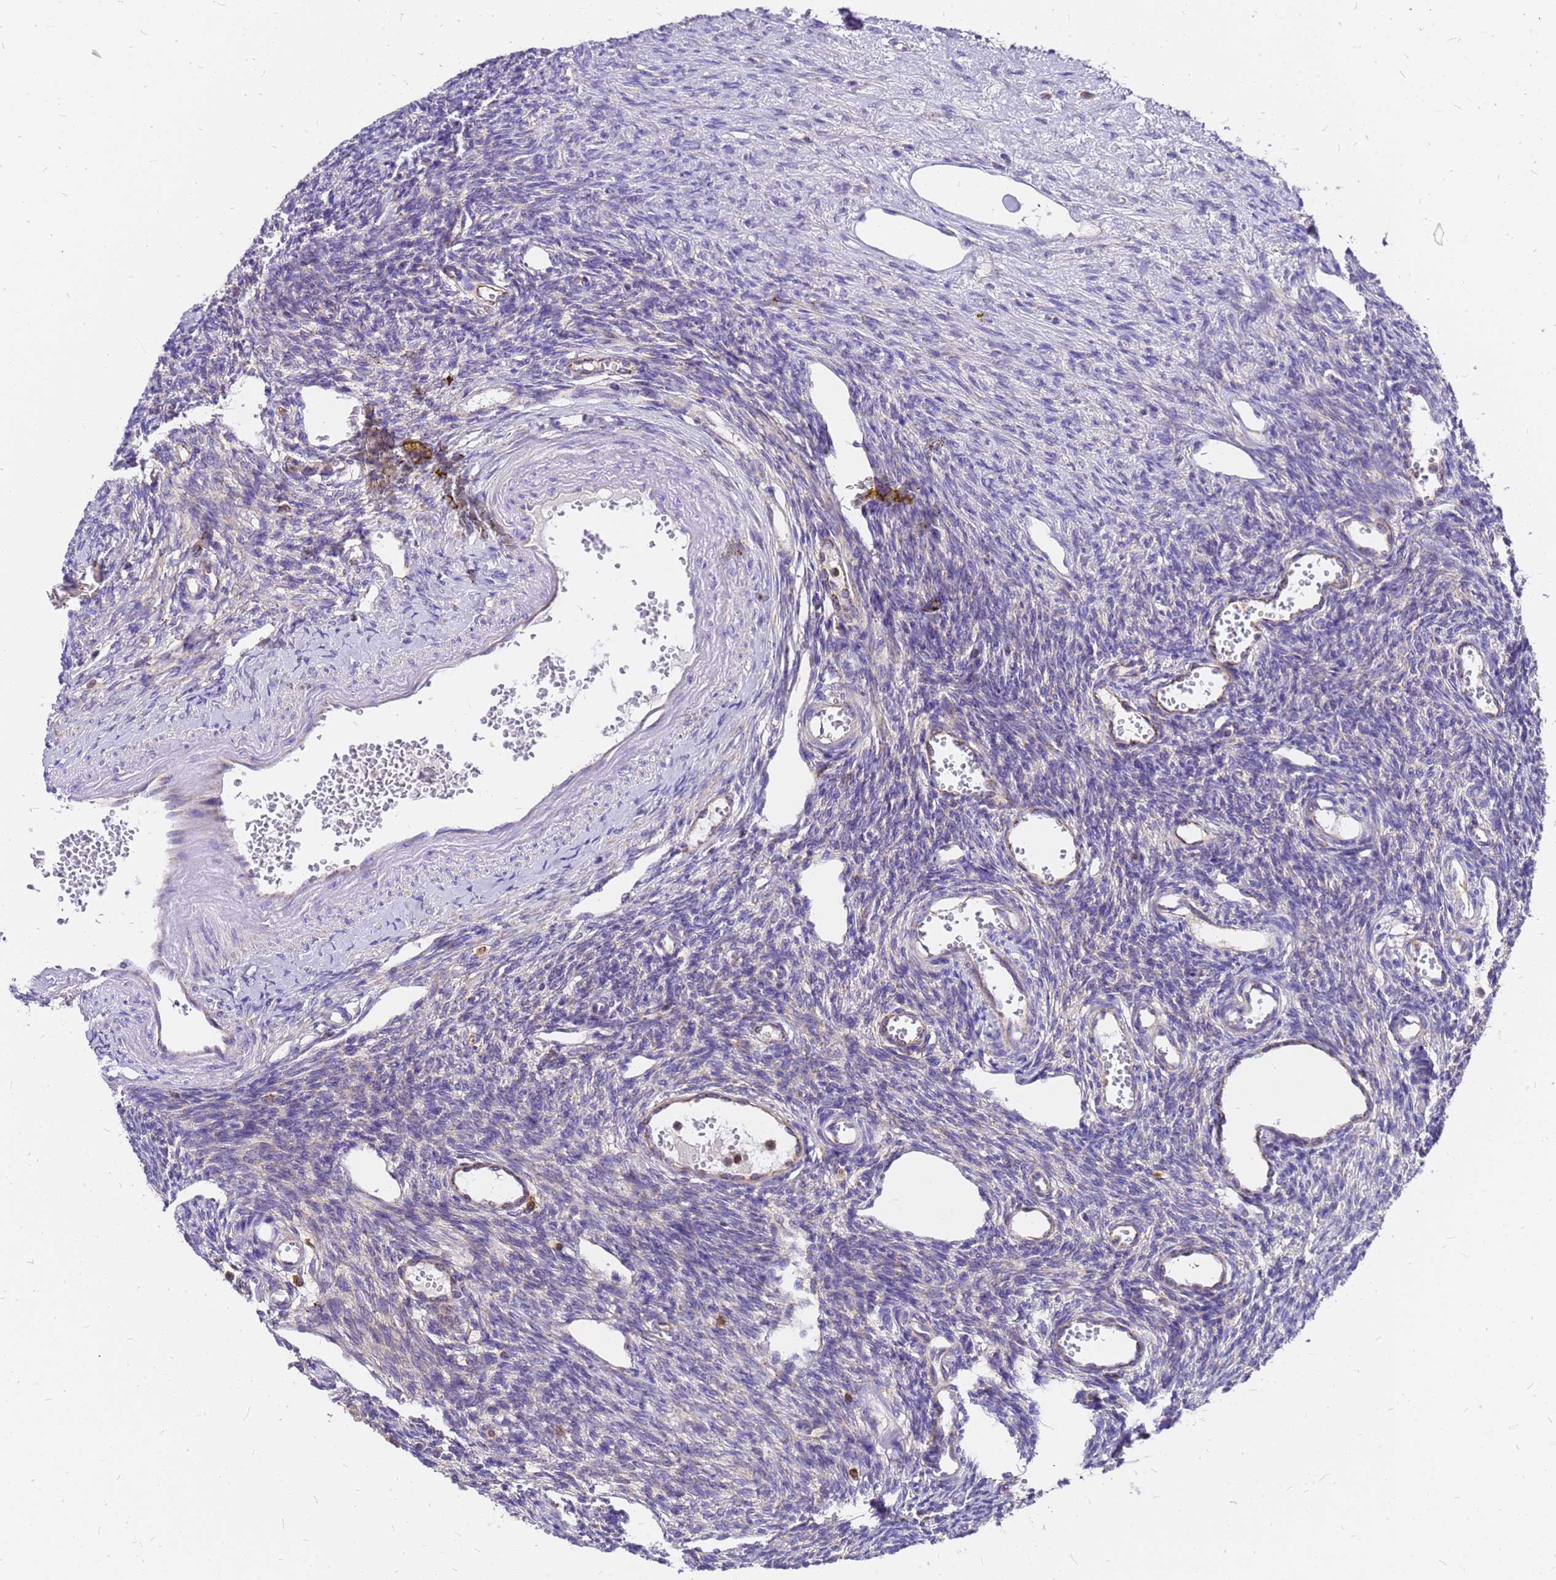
{"staining": {"intensity": "strong", "quantity": ">75%", "location": "cytoplasmic/membranous"}, "tissue": "ovary", "cell_type": "Follicle cells", "image_type": "normal", "snomed": [{"axis": "morphology", "description": "Normal tissue, NOS"}, {"axis": "morphology", "description": "Cyst, NOS"}, {"axis": "topography", "description": "Ovary"}], "caption": "Immunohistochemical staining of benign human ovary displays >75% levels of strong cytoplasmic/membranous protein positivity in approximately >75% of follicle cells. Using DAB (3,3'-diaminobenzidine) (brown) and hematoxylin (blue) stains, captured at high magnification using brightfield microscopy.", "gene": "MRPS26", "patient": {"sex": "female", "age": 33}}